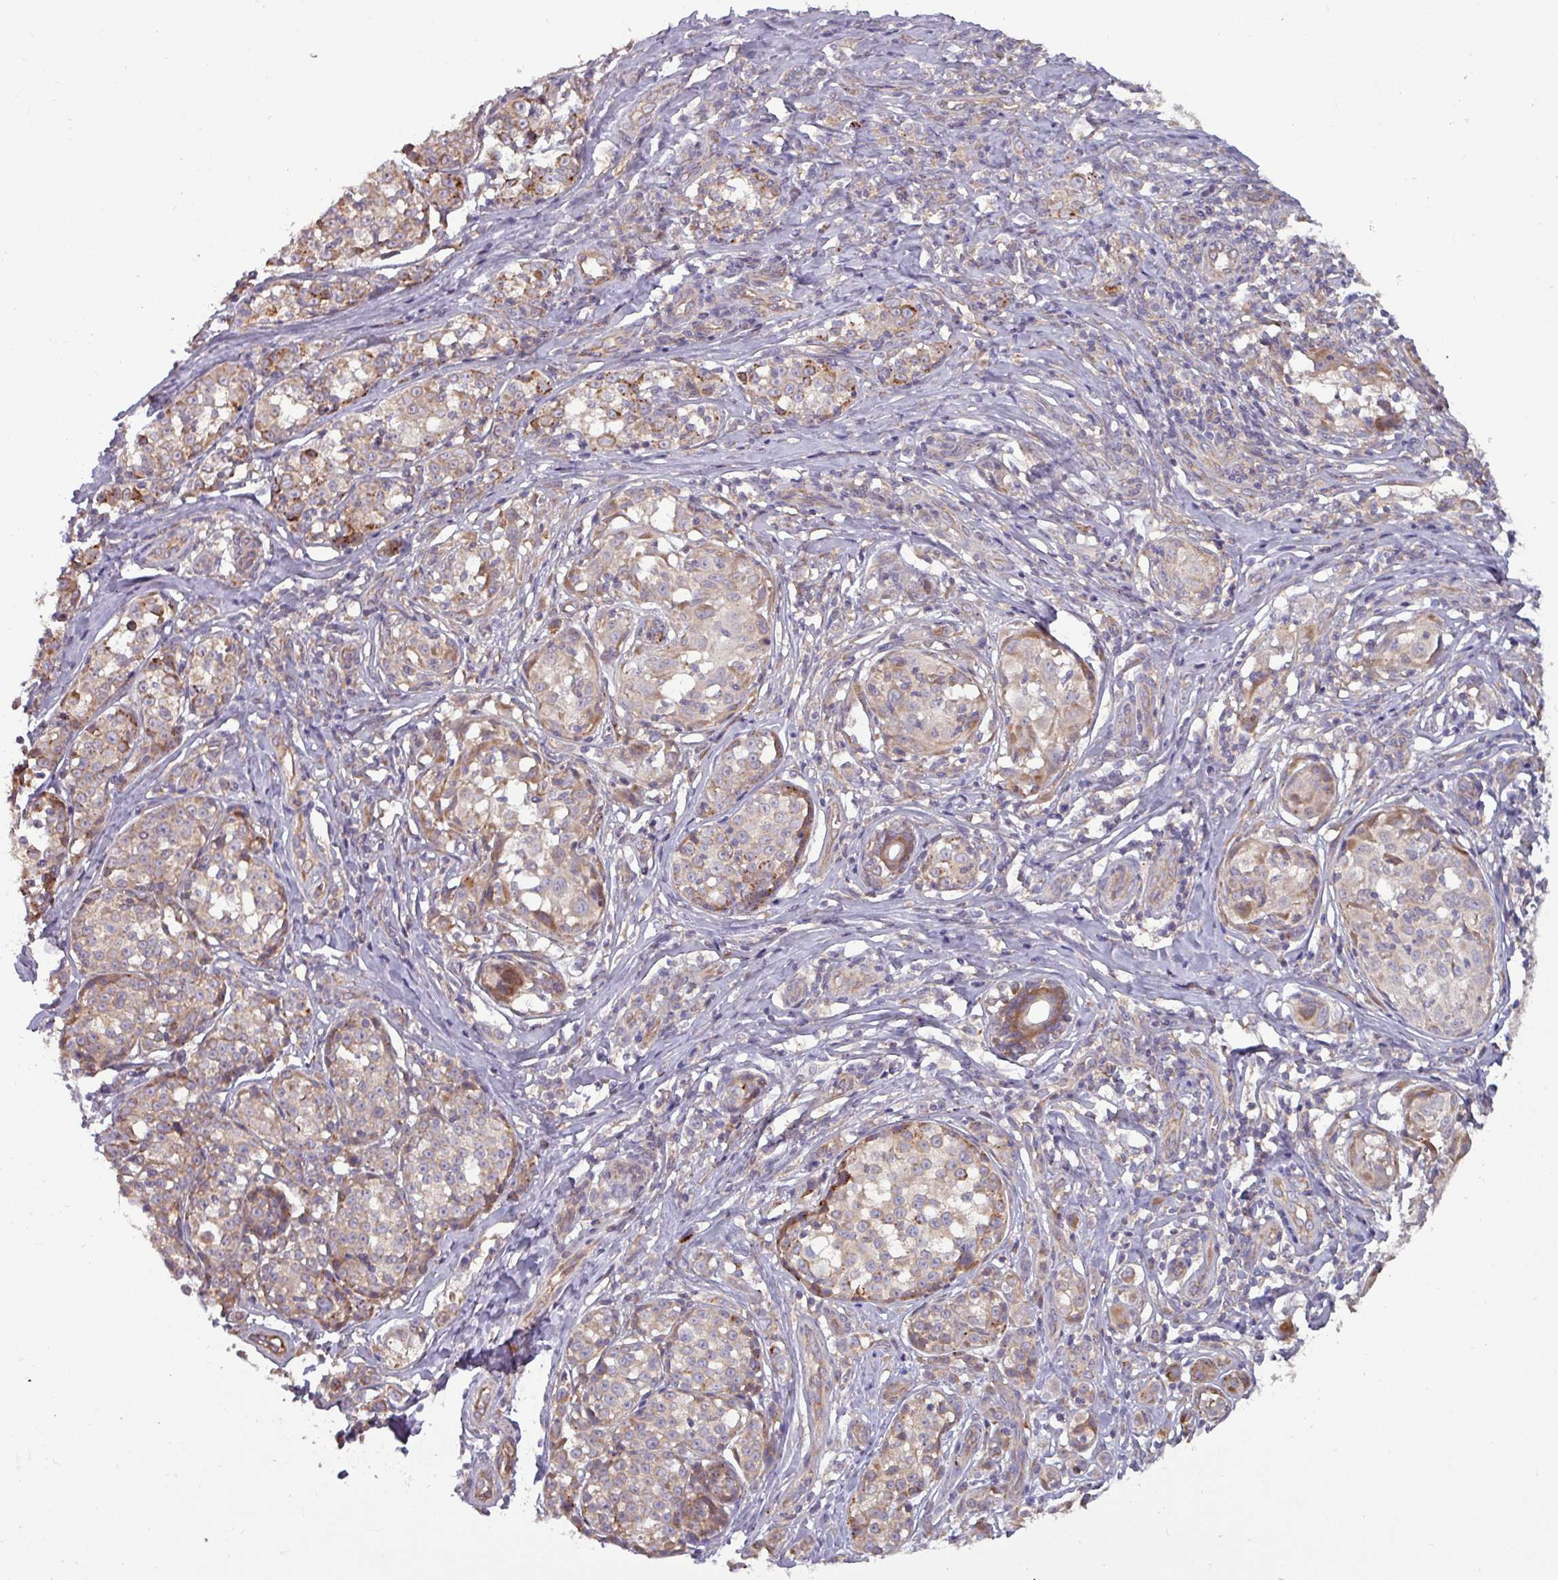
{"staining": {"intensity": "weak", "quantity": "25%-75%", "location": "cytoplasmic/membranous"}, "tissue": "melanoma", "cell_type": "Tumor cells", "image_type": "cancer", "snomed": [{"axis": "morphology", "description": "Malignant melanoma, NOS"}, {"axis": "topography", "description": "Skin"}], "caption": "Tumor cells show weak cytoplasmic/membranous expression in approximately 25%-75% of cells in malignant melanoma. (DAB IHC with brightfield microscopy, high magnification).", "gene": "PLIN2", "patient": {"sex": "female", "age": 35}}